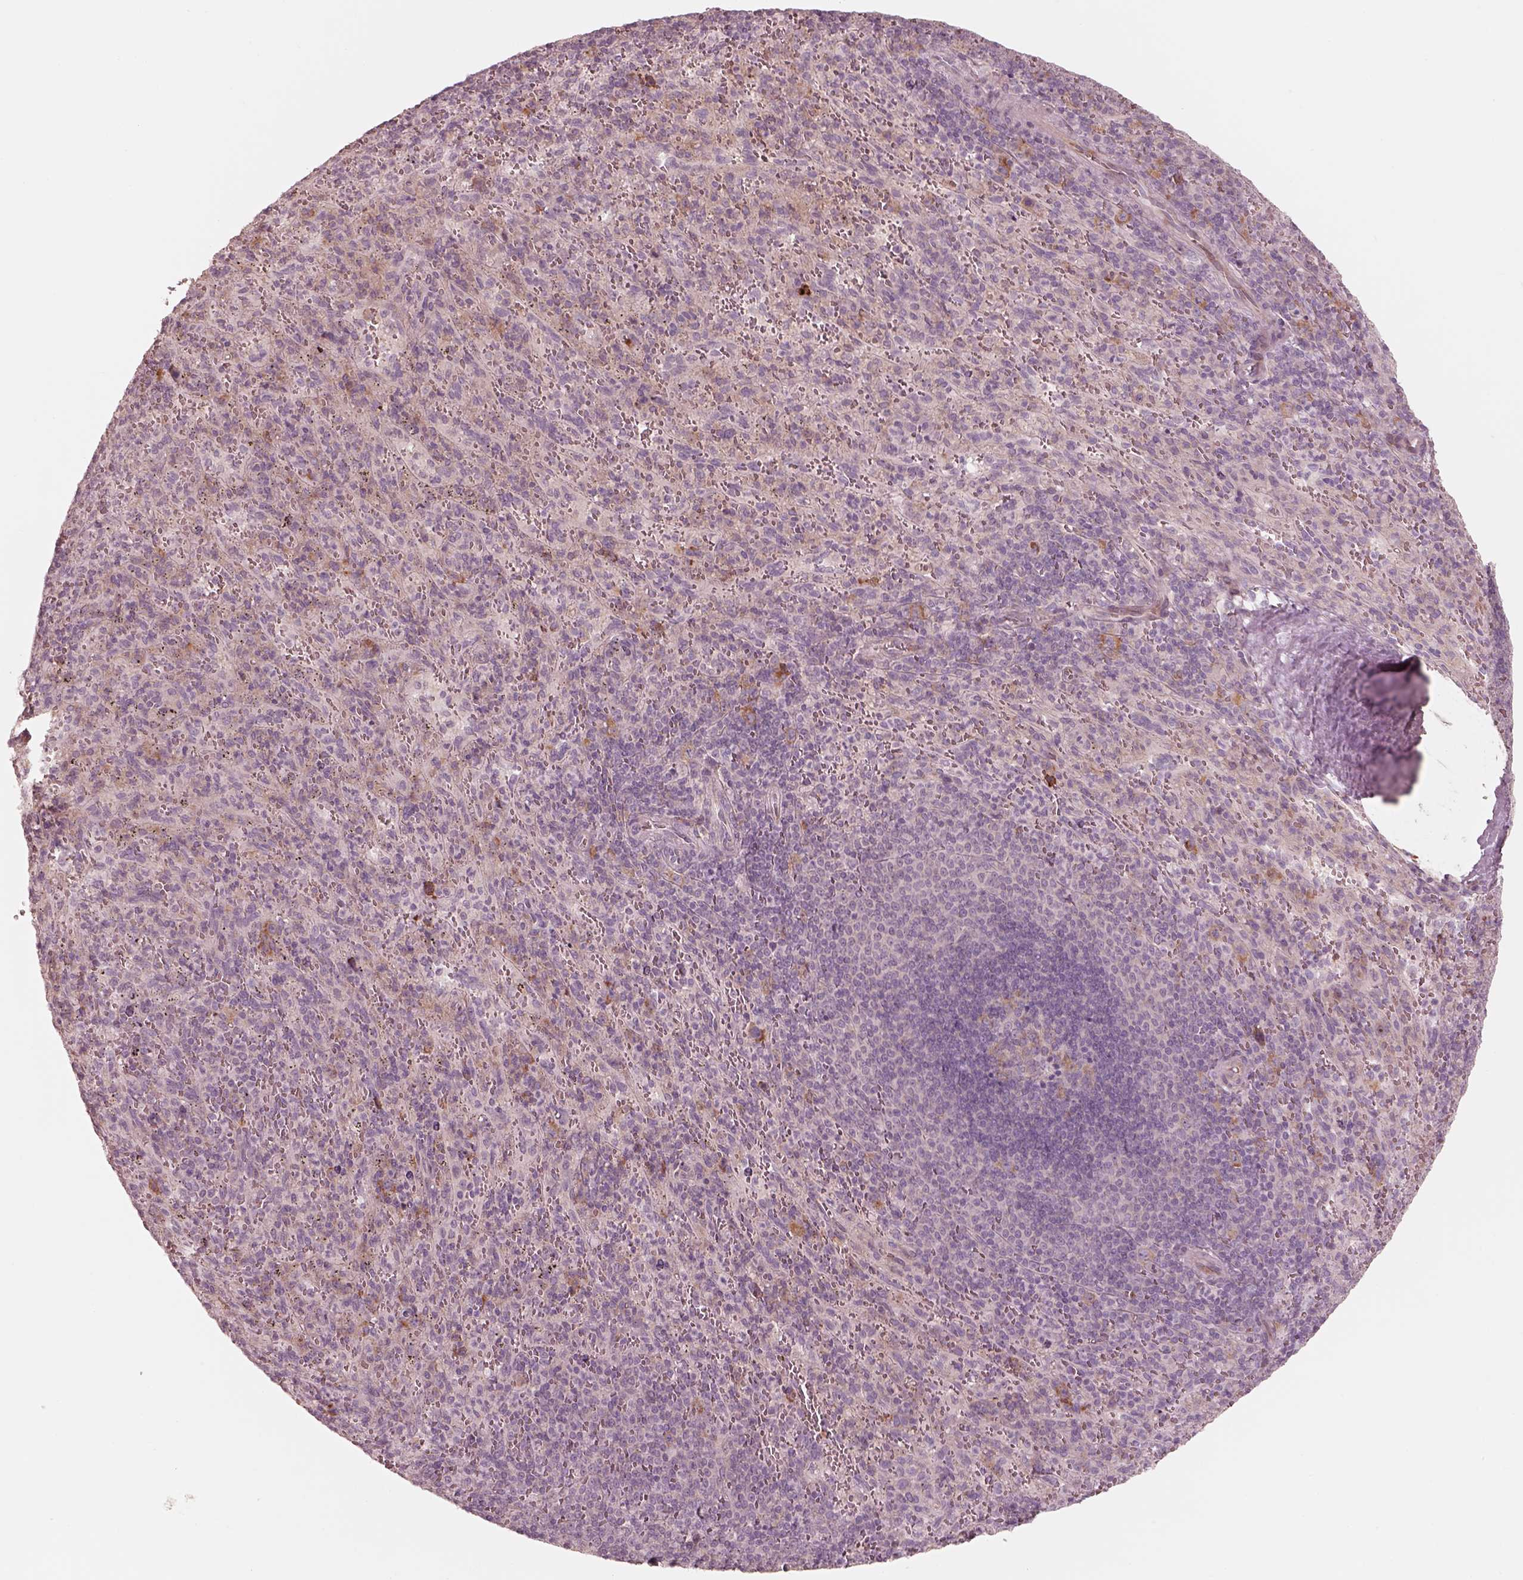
{"staining": {"intensity": "negative", "quantity": "none", "location": "none"}, "tissue": "spleen", "cell_type": "Cells in red pulp", "image_type": "normal", "snomed": [{"axis": "morphology", "description": "Normal tissue, NOS"}, {"axis": "topography", "description": "Spleen"}], "caption": "The histopathology image displays no significant positivity in cells in red pulp of spleen.", "gene": "RAB3C", "patient": {"sex": "male", "age": 57}}